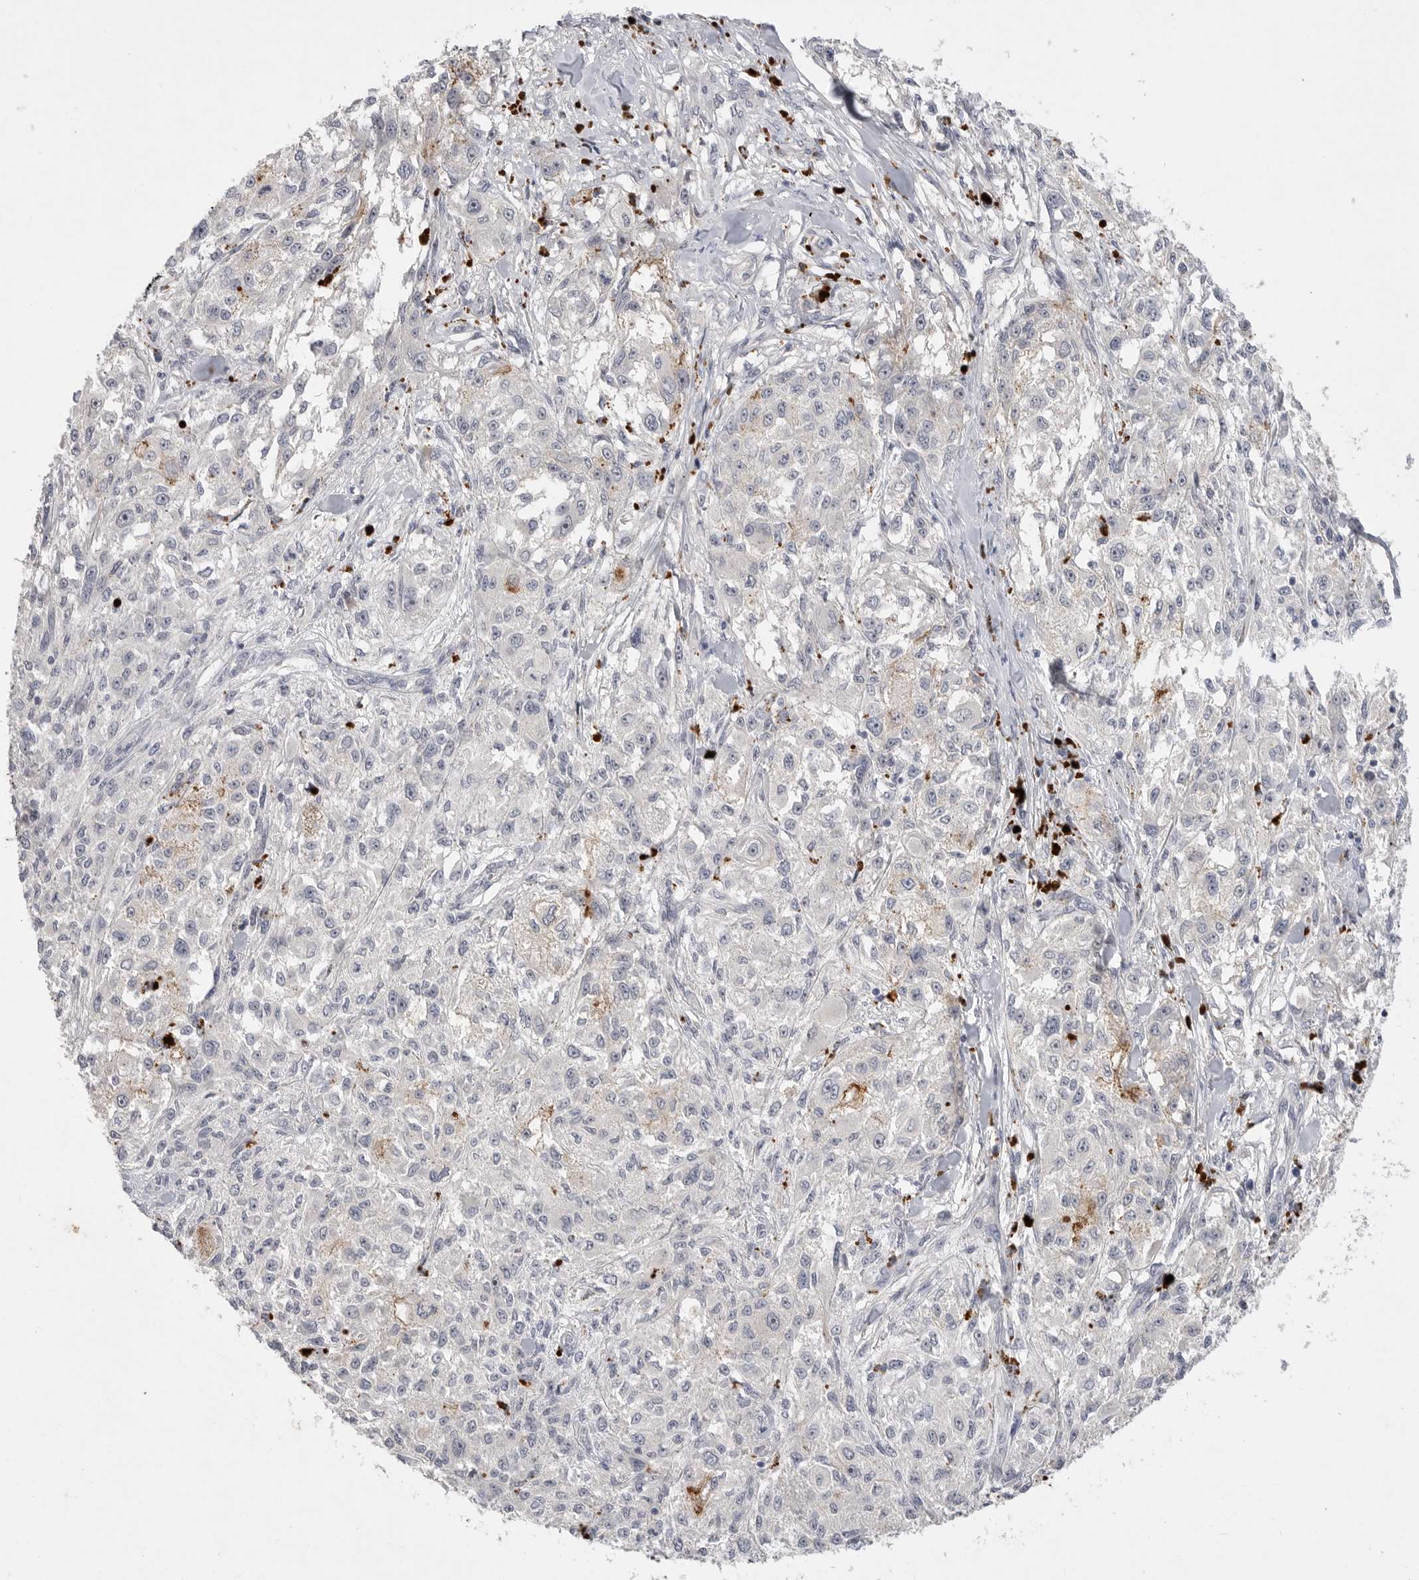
{"staining": {"intensity": "negative", "quantity": "none", "location": "none"}, "tissue": "melanoma", "cell_type": "Tumor cells", "image_type": "cancer", "snomed": [{"axis": "morphology", "description": "Necrosis, NOS"}, {"axis": "morphology", "description": "Malignant melanoma, NOS"}, {"axis": "topography", "description": "Skin"}], "caption": "Immunohistochemistry (IHC) of malignant melanoma shows no positivity in tumor cells.", "gene": "ITGAD", "patient": {"sex": "female", "age": 87}}